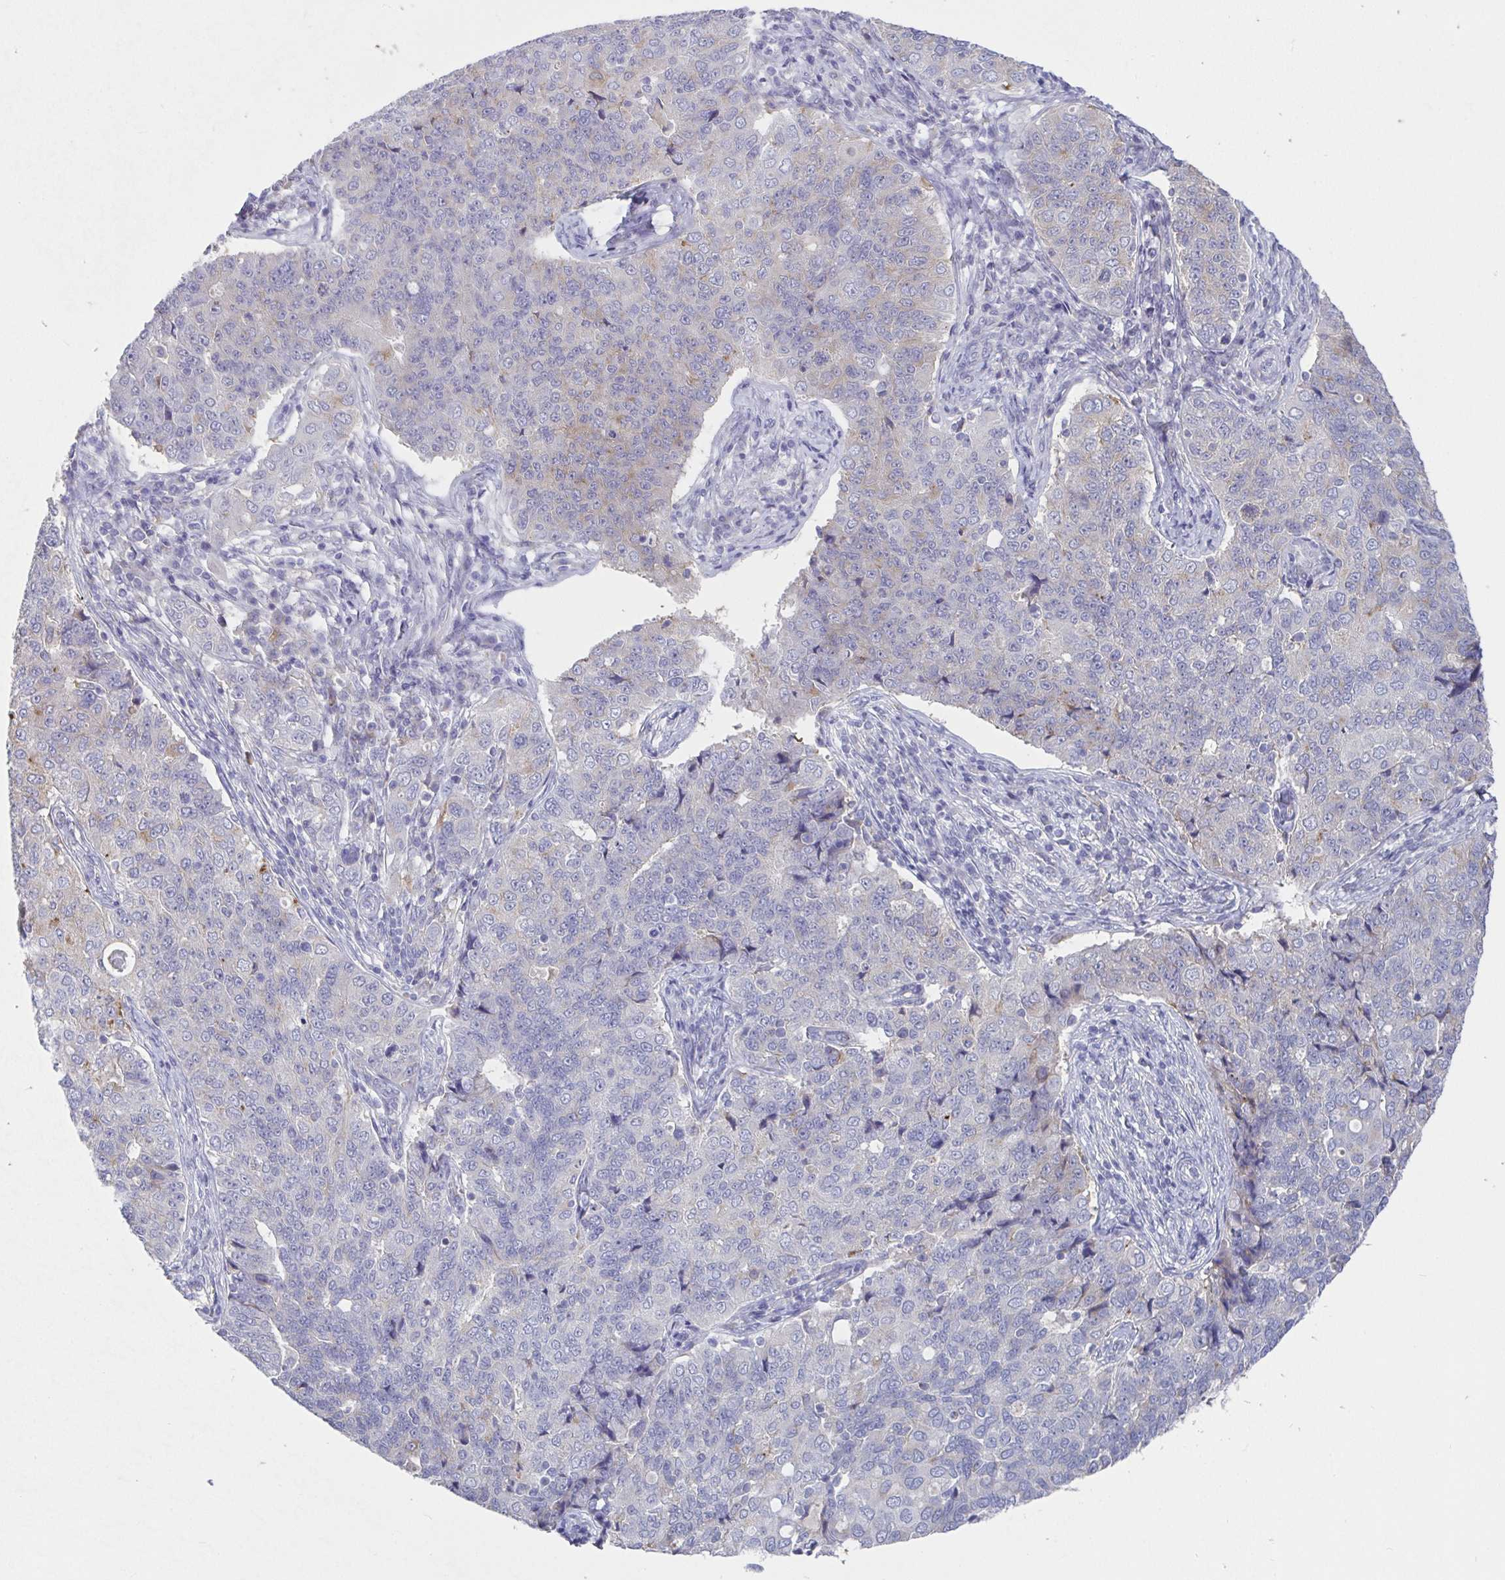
{"staining": {"intensity": "weak", "quantity": "<25%", "location": "cytoplasmic/membranous"}, "tissue": "endometrial cancer", "cell_type": "Tumor cells", "image_type": "cancer", "snomed": [{"axis": "morphology", "description": "Adenocarcinoma, NOS"}, {"axis": "topography", "description": "Endometrium"}], "caption": "Protein analysis of adenocarcinoma (endometrial) demonstrates no significant positivity in tumor cells.", "gene": "TAS2R39", "patient": {"sex": "female", "age": 43}}